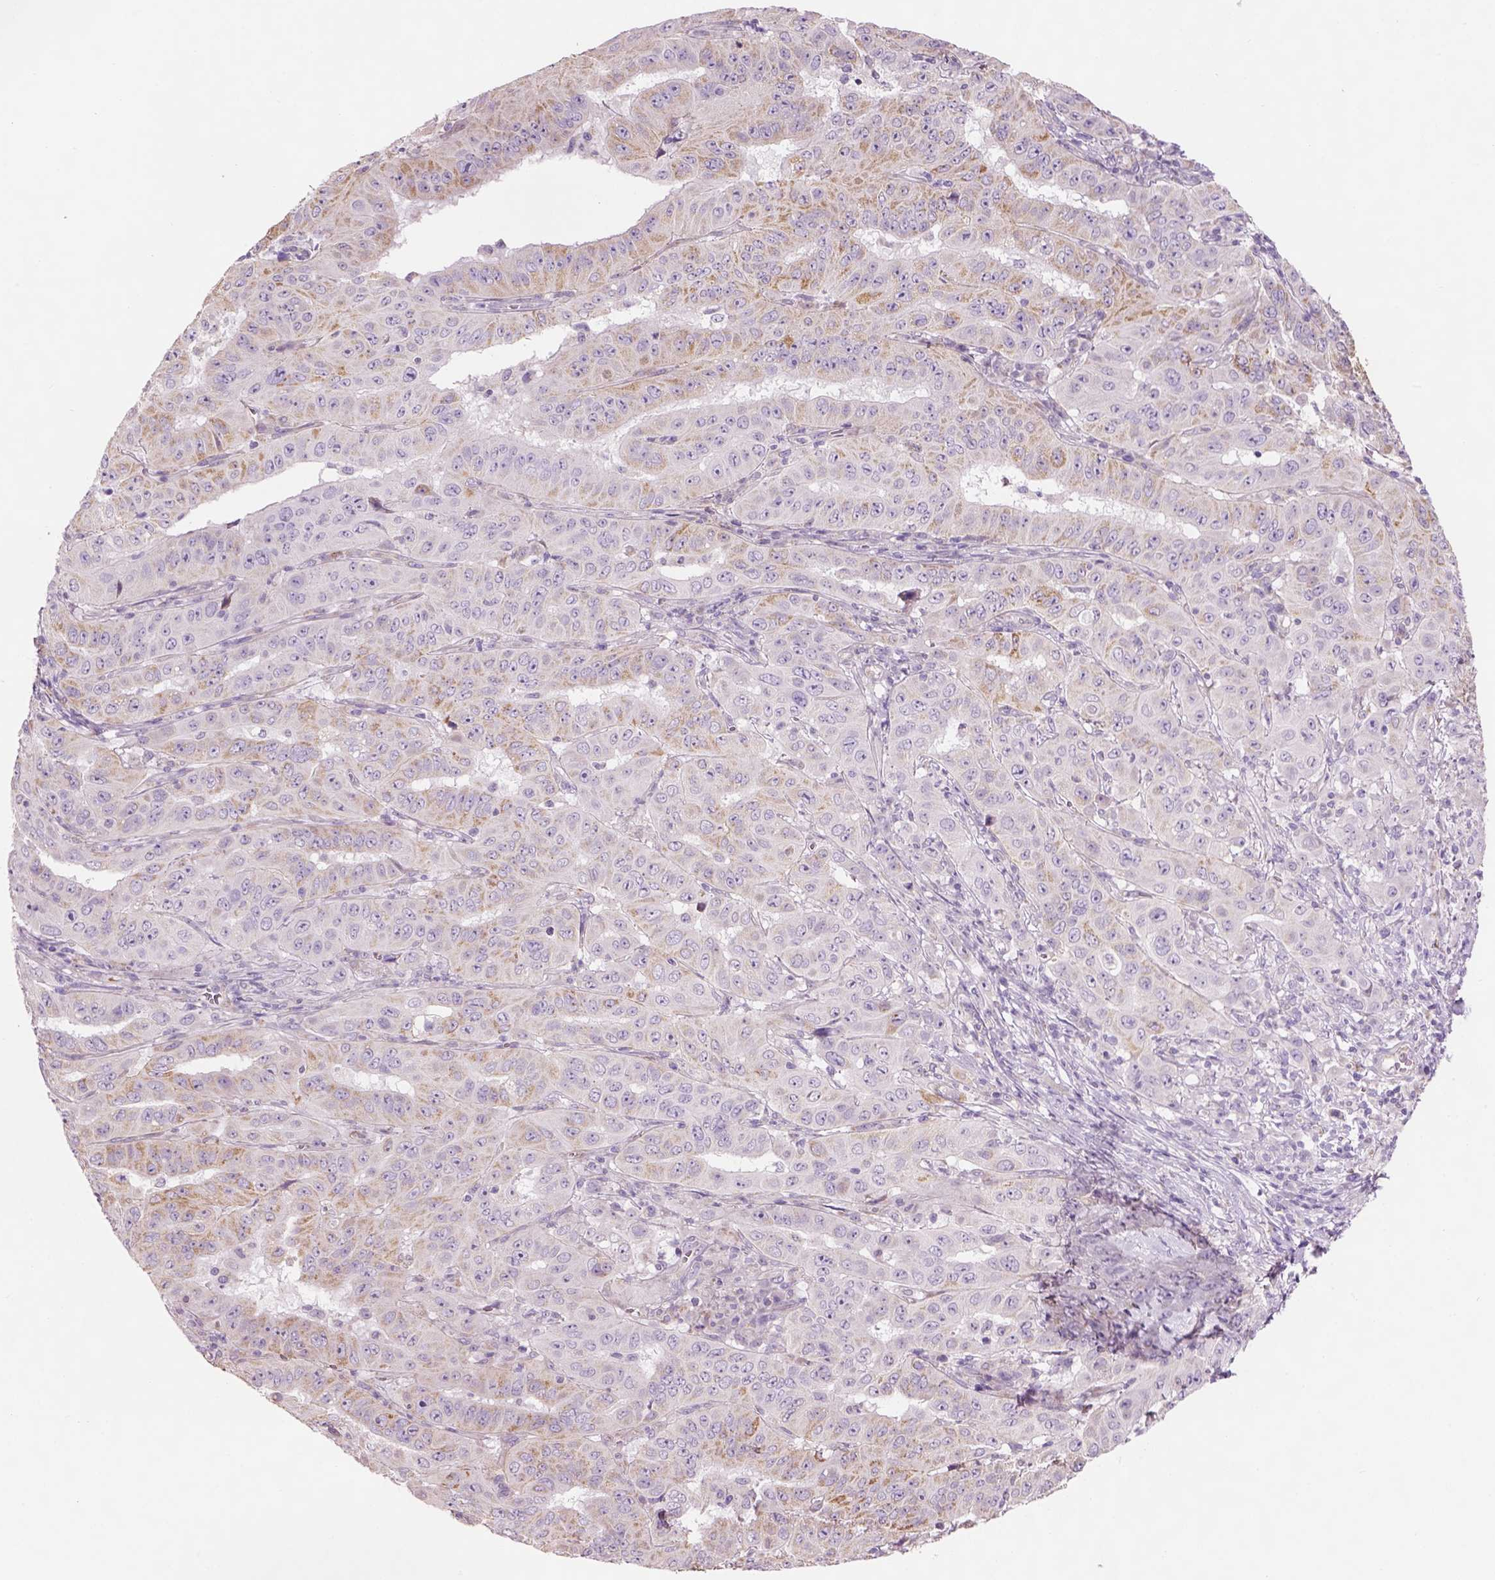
{"staining": {"intensity": "weak", "quantity": "25%-75%", "location": "cytoplasmic/membranous"}, "tissue": "pancreatic cancer", "cell_type": "Tumor cells", "image_type": "cancer", "snomed": [{"axis": "morphology", "description": "Adenocarcinoma, NOS"}, {"axis": "topography", "description": "Pancreas"}], "caption": "Weak cytoplasmic/membranous expression is seen in approximately 25%-75% of tumor cells in adenocarcinoma (pancreatic).", "gene": "IFT52", "patient": {"sex": "male", "age": 63}}